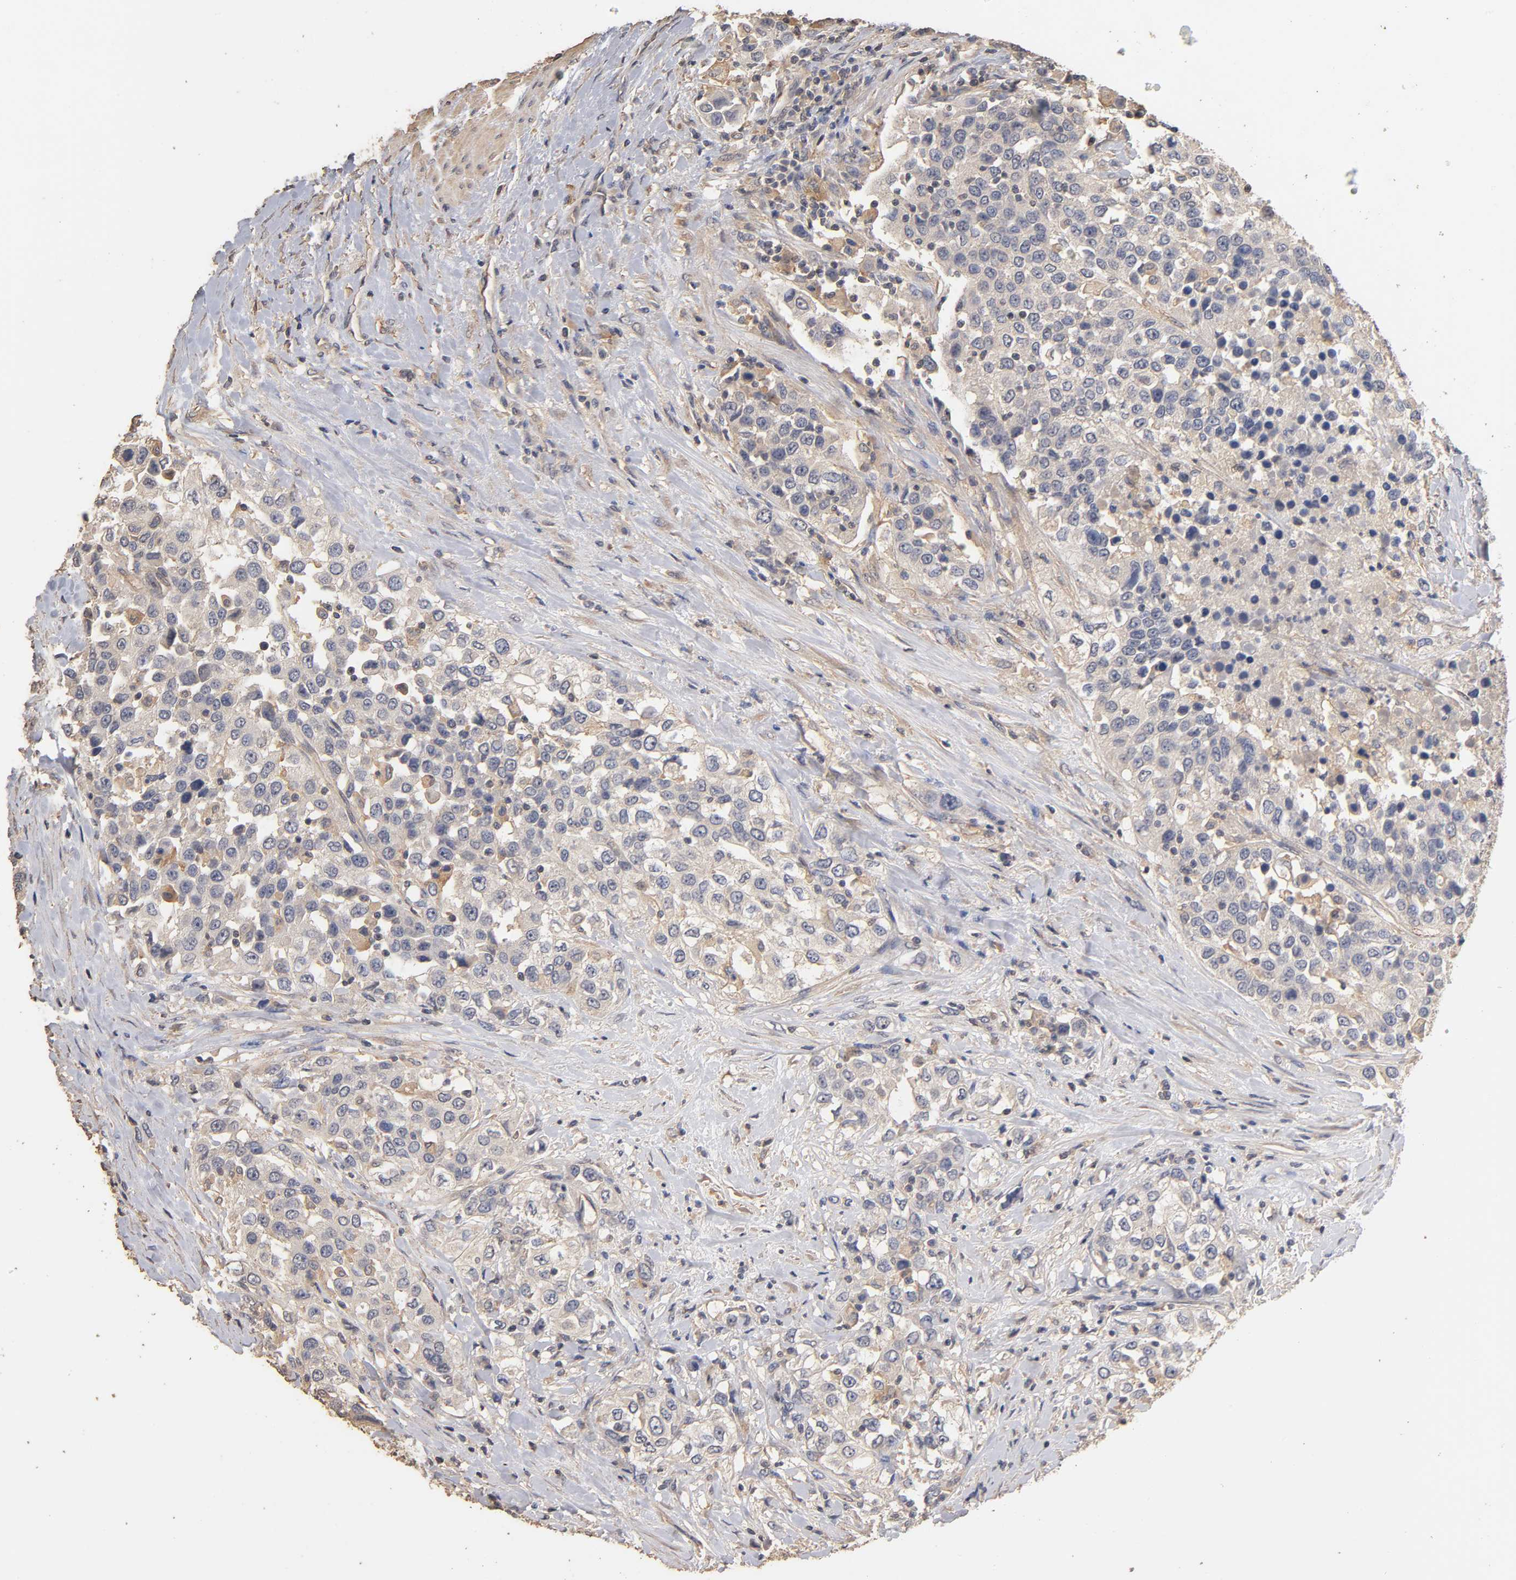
{"staining": {"intensity": "negative", "quantity": "none", "location": "none"}, "tissue": "urothelial cancer", "cell_type": "Tumor cells", "image_type": "cancer", "snomed": [{"axis": "morphology", "description": "Urothelial carcinoma, High grade"}, {"axis": "topography", "description": "Urinary bladder"}], "caption": "DAB (3,3'-diaminobenzidine) immunohistochemical staining of human high-grade urothelial carcinoma exhibits no significant staining in tumor cells.", "gene": "VSIG4", "patient": {"sex": "female", "age": 80}}